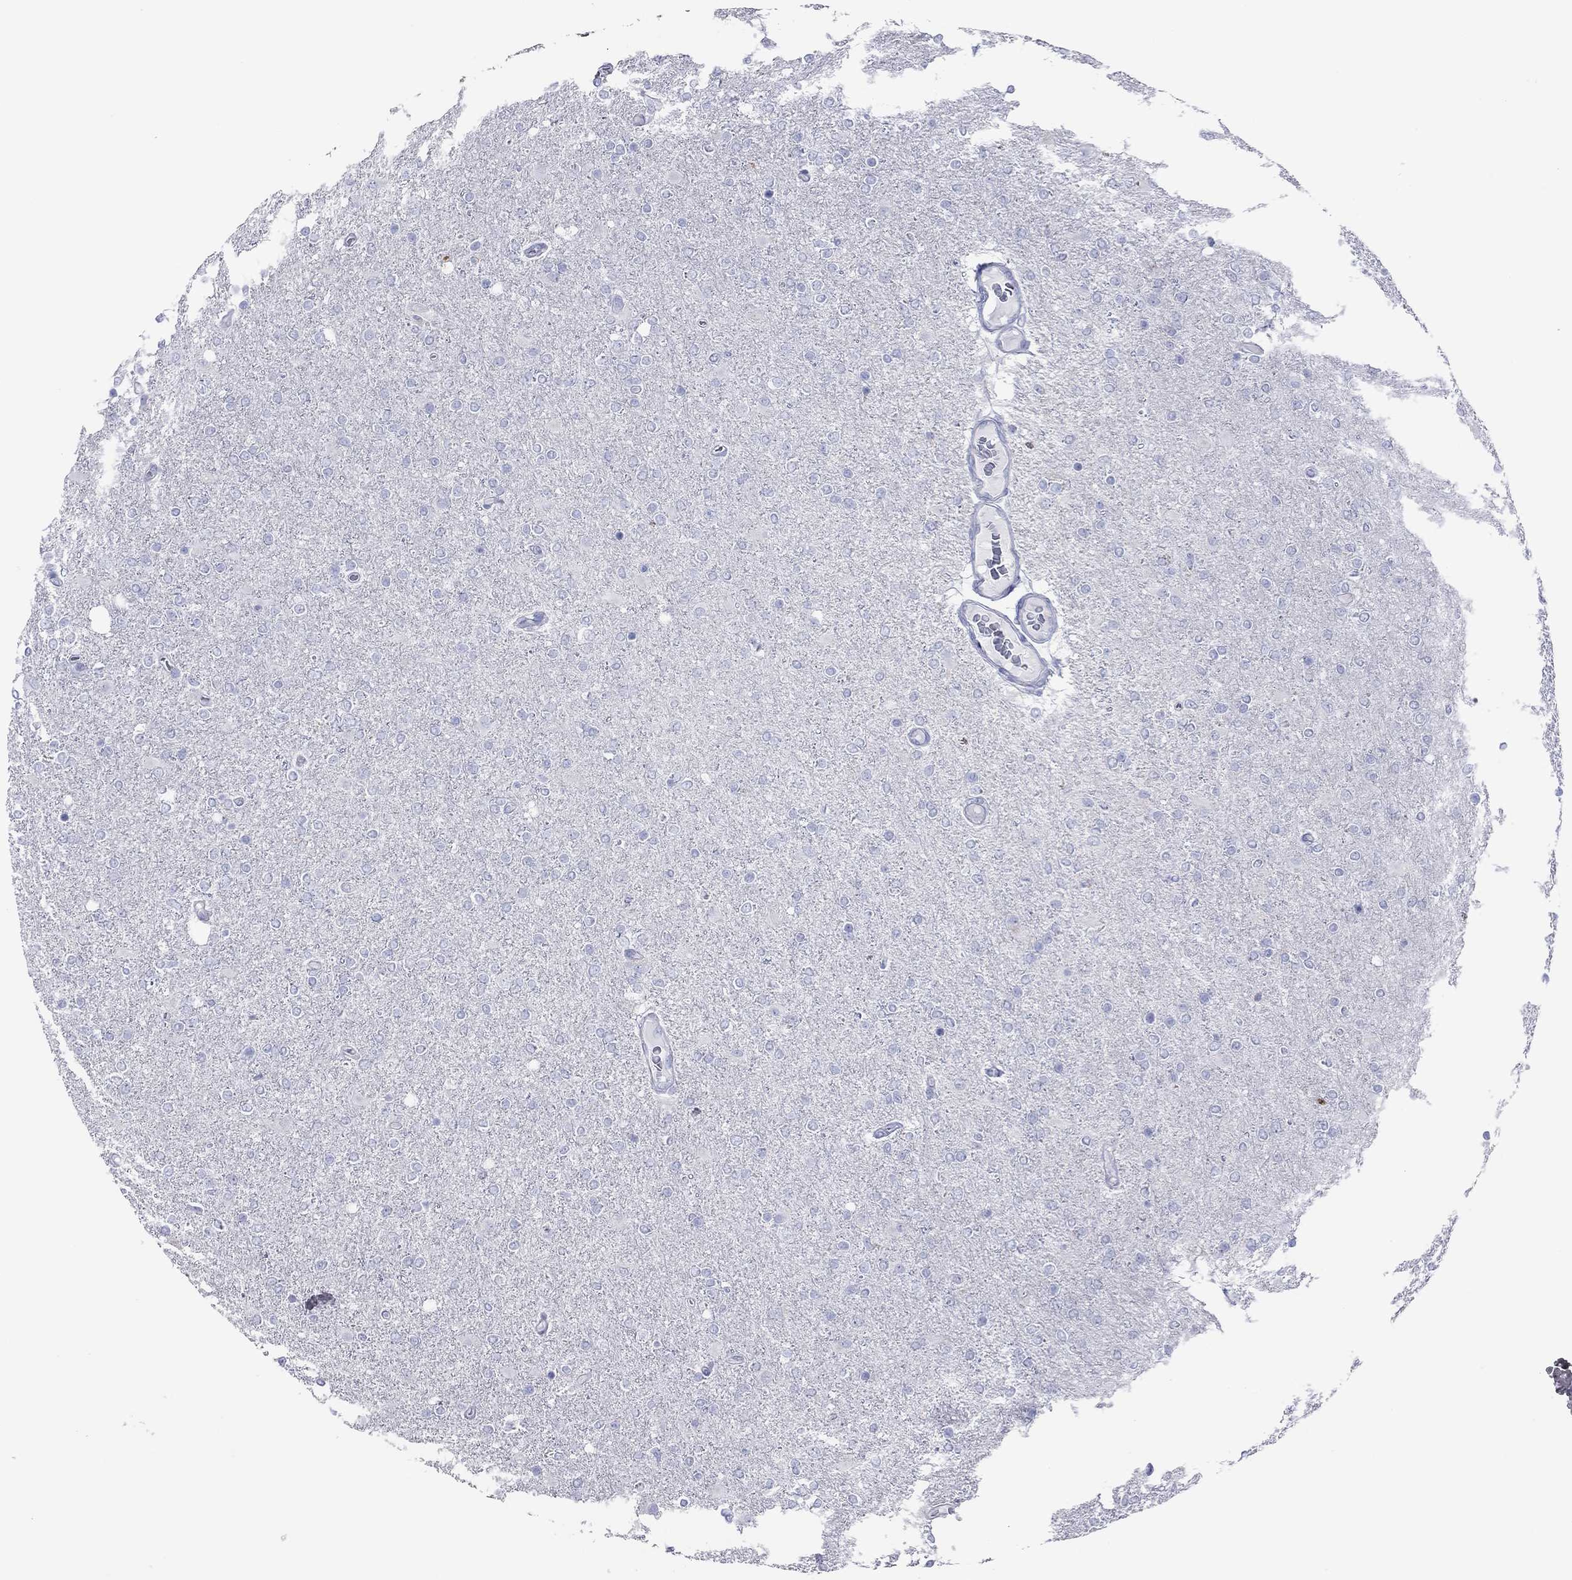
{"staining": {"intensity": "negative", "quantity": "none", "location": "none"}, "tissue": "glioma", "cell_type": "Tumor cells", "image_type": "cancer", "snomed": [{"axis": "morphology", "description": "Glioma, malignant, High grade"}, {"axis": "topography", "description": "Cerebral cortex"}], "caption": "Tumor cells are negative for protein expression in human malignant glioma (high-grade). (Brightfield microscopy of DAB (3,3'-diaminobenzidine) immunohistochemistry at high magnification).", "gene": "VSIG10", "patient": {"sex": "male", "age": 70}}